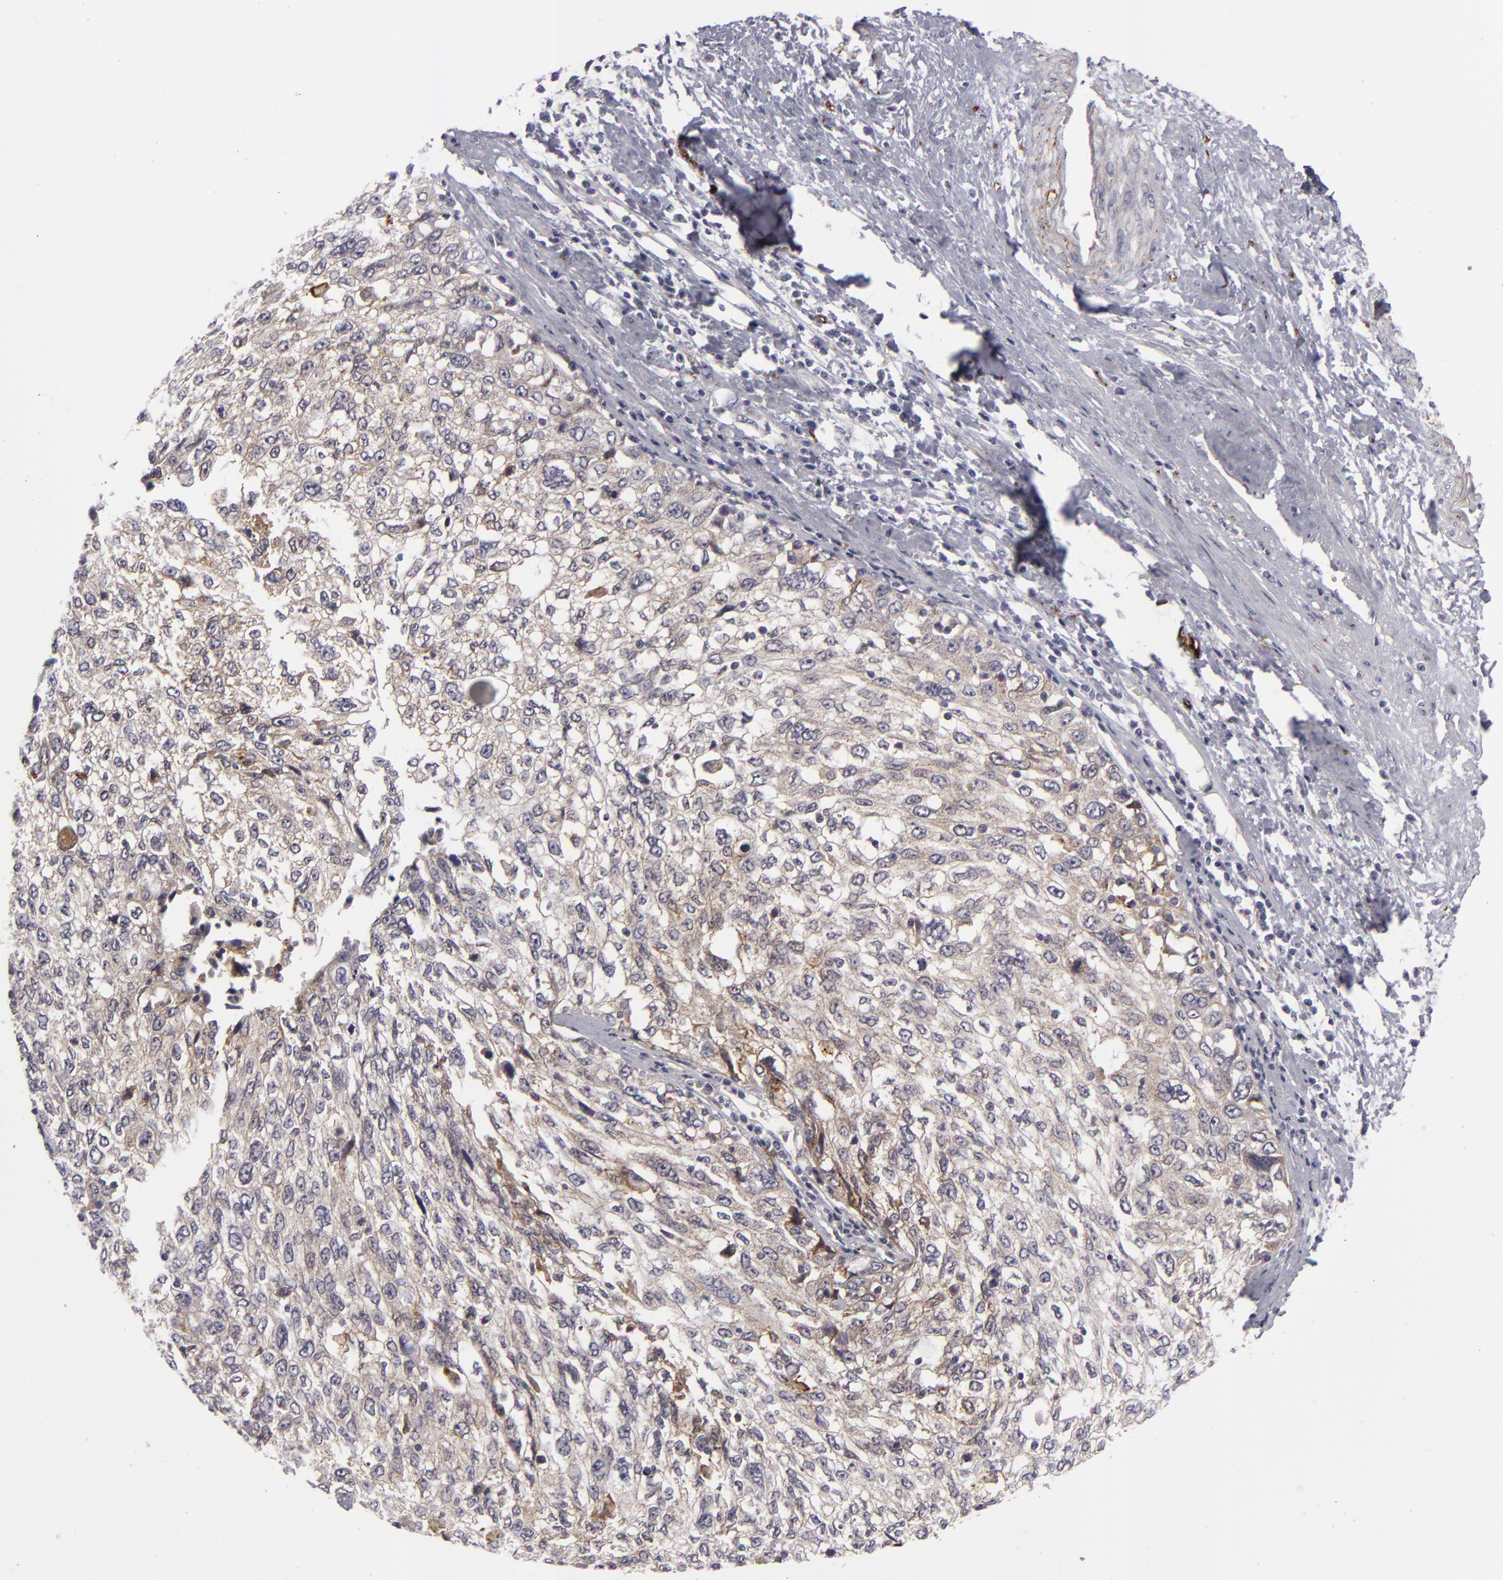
{"staining": {"intensity": "weak", "quantity": "<25%", "location": "cytoplasmic/membranous"}, "tissue": "cervical cancer", "cell_type": "Tumor cells", "image_type": "cancer", "snomed": [{"axis": "morphology", "description": "Squamous cell carcinoma, NOS"}, {"axis": "topography", "description": "Cervix"}], "caption": "Immunohistochemistry of cervical squamous cell carcinoma displays no staining in tumor cells.", "gene": "ALCAM", "patient": {"sex": "female", "age": 57}}